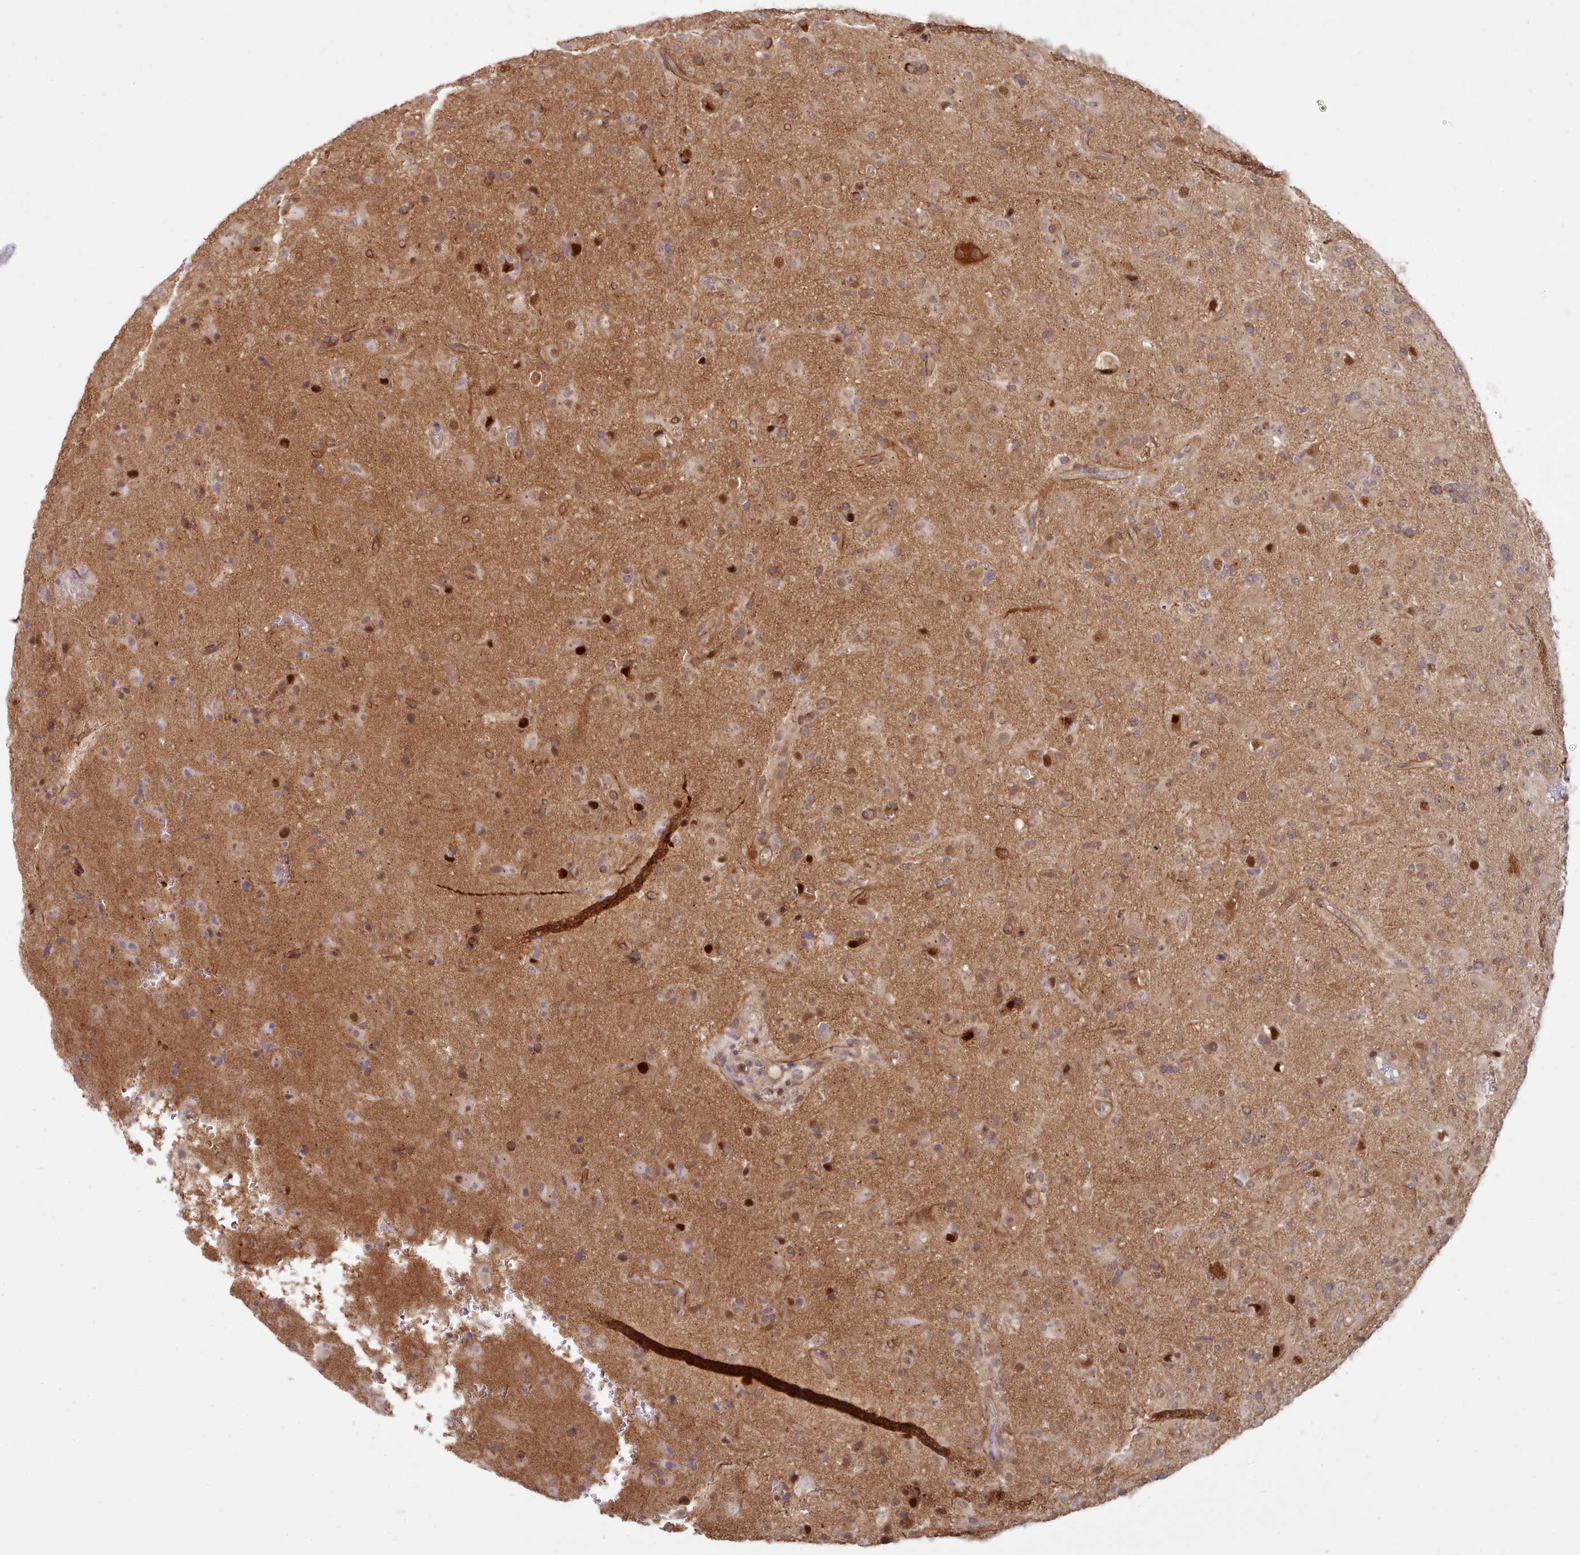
{"staining": {"intensity": "weak", "quantity": "25%-75%", "location": "cytoplasmic/membranous,nuclear"}, "tissue": "glioma", "cell_type": "Tumor cells", "image_type": "cancer", "snomed": [{"axis": "morphology", "description": "Glioma, malignant, Low grade"}, {"axis": "topography", "description": "Brain"}], "caption": "Immunohistochemistry (IHC) micrograph of neoplastic tissue: glioma stained using IHC exhibits low levels of weak protein expression localized specifically in the cytoplasmic/membranous and nuclear of tumor cells, appearing as a cytoplasmic/membranous and nuclear brown color.", "gene": "CES3", "patient": {"sex": "male", "age": 65}}